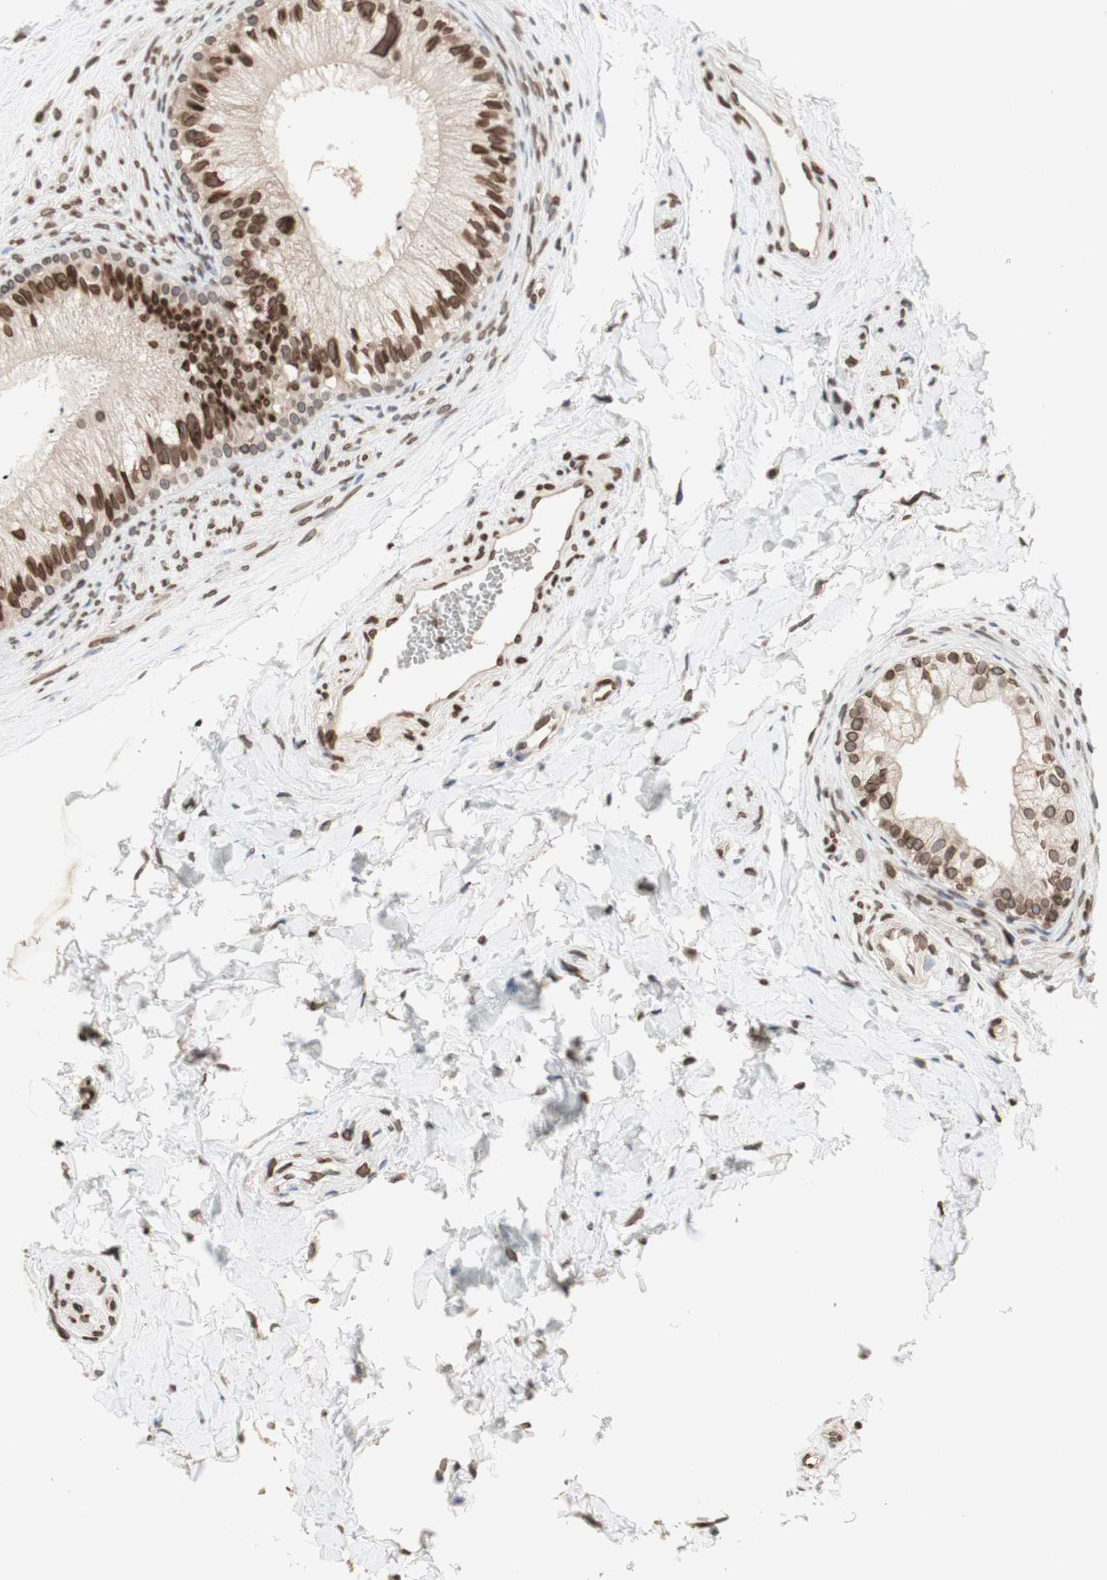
{"staining": {"intensity": "moderate", "quantity": ">75%", "location": "cytoplasmic/membranous,nuclear"}, "tissue": "epididymis", "cell_type": "Glandular cells", "image_type": "normal", "snomed": [{"axis": "morphology", "description": "Normal tissue, NOS"}, {"axis": "topography", "description": "Epididymis"}], "caption": "IHC of benign human epididymis exhibits medium levels of moderate cytoplasmic/membranous,nuclear expression in about >75% of glandular cells. (Stains: DAB (3,3'-diaminobenzidine) in brown, nuclei in blue, Microscopy: brightfield microscopy at high magnification).", "gene": "TMPO", "patient": {"sex": "male", "age": 56}}